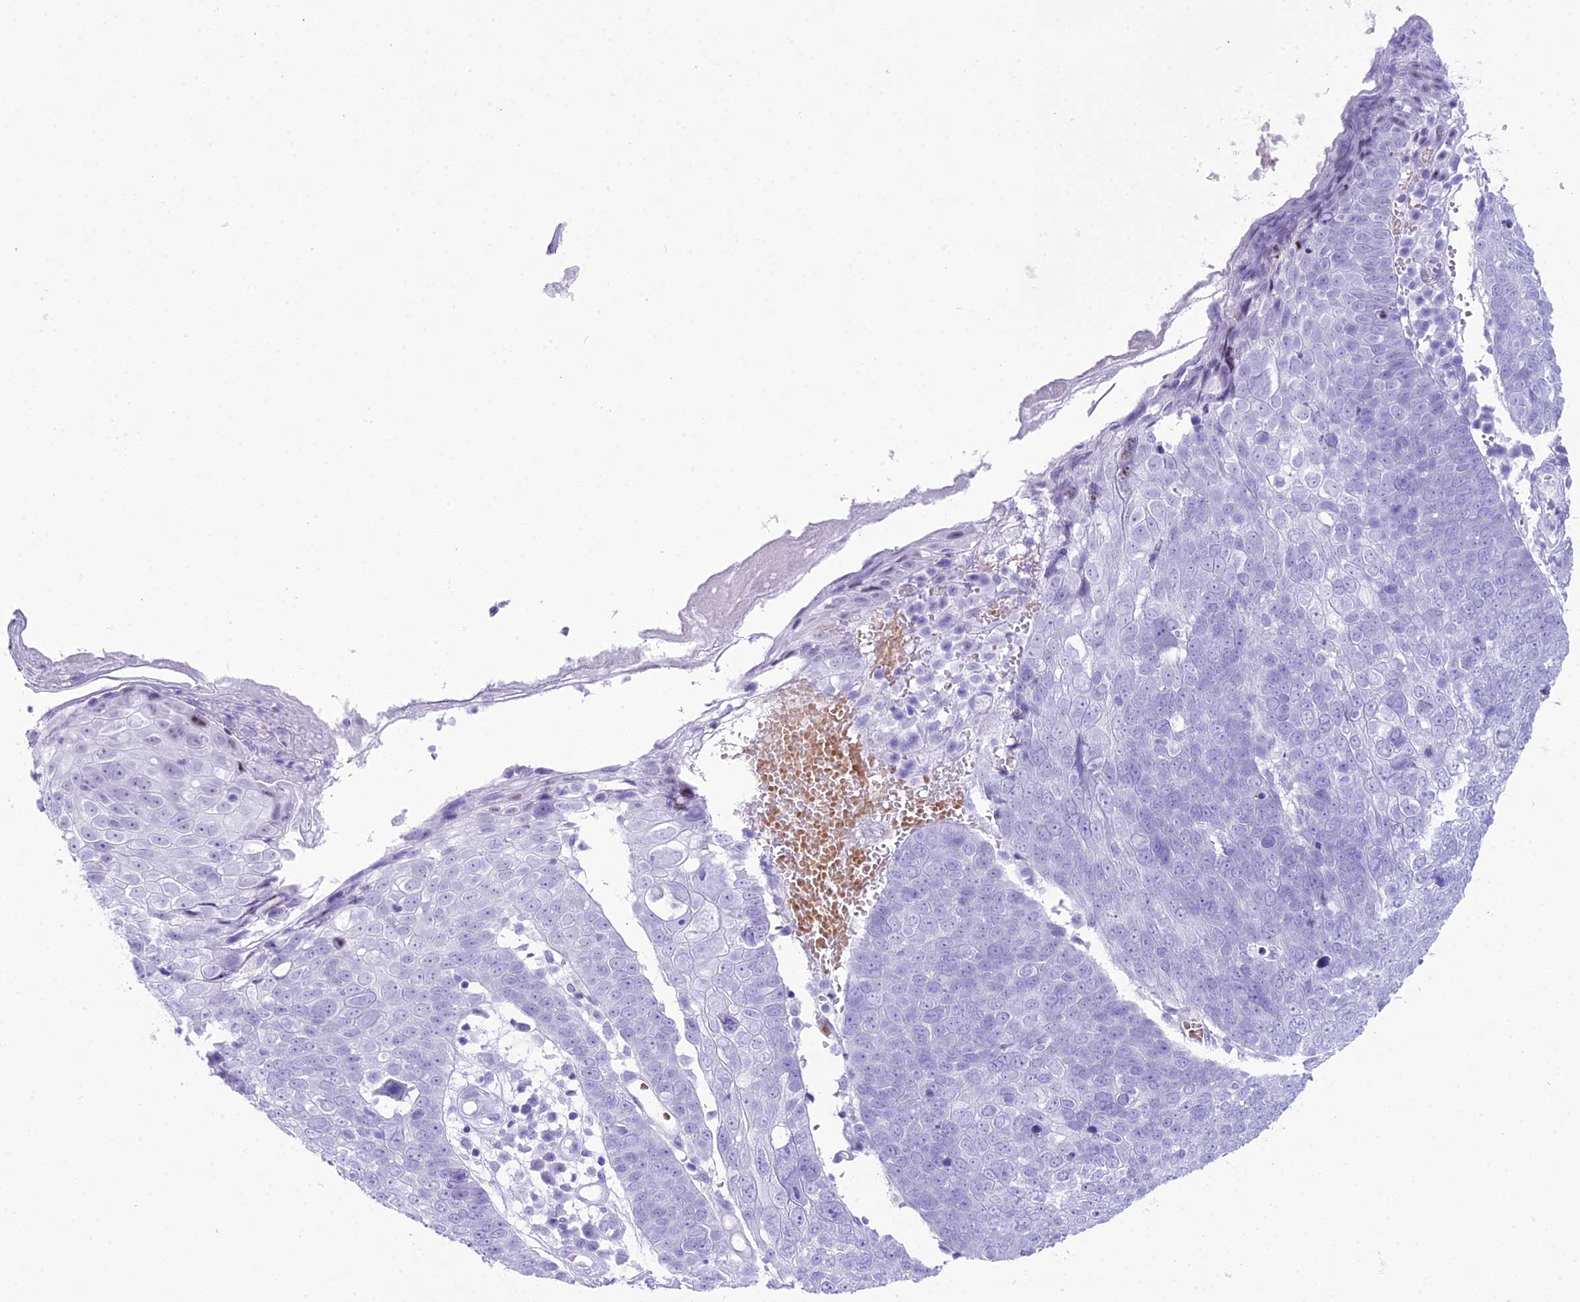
{"staining": {"intensity": "negative", "quantity": "none", "location": "none"}, "tissue": "skin cancer", "cell_type": "Tumor cells", "image_type": "cancer", "snomed": [{"axis": "morphology", "description": "Squamous cell carcinoma, NOS"}, {"axis": "topography", "description": "Skin"}], "caption": "Immunohistochemistry (IHC) of human skin squamous cell carcinoma exhibits no staining in tumor cells.", "gene": "RNPS1", "patient": {"sex": "male", "age": 71}}